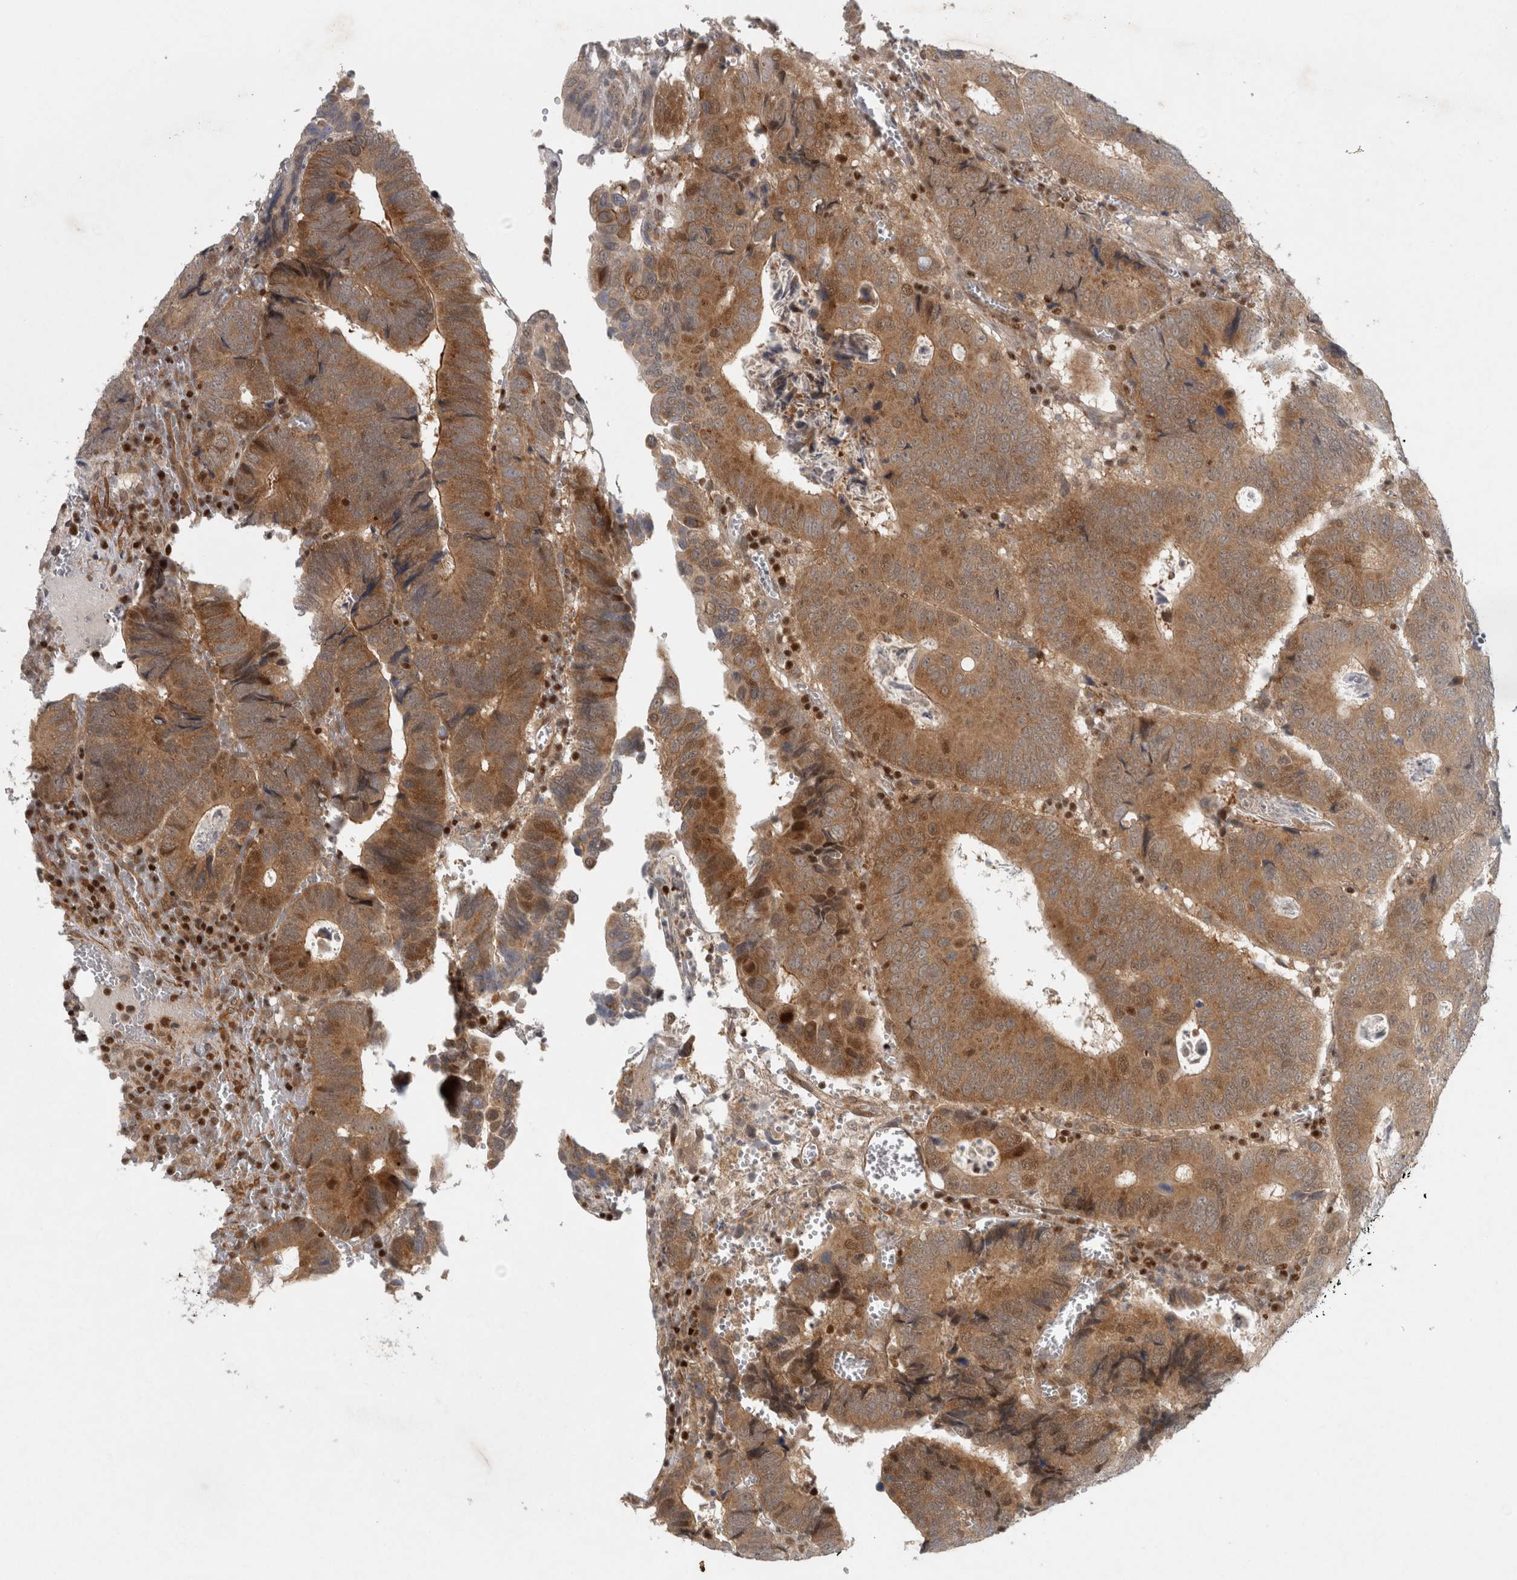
{"staining": {"intensity": "moderate", "quantity": ">75%", "location": "cytoplasmic/membranous,nuclear"}, "tissue": "colorectal cancer", "cell_type": "Tumor cells", "image_type": "cancer", "snomed": [{"axis": "morphology", "description": "Inflammation, NOS"}, {"axis": "morphology", "description": "Adenocarcinoma, NOS"}, {"axis": "topography", "description": "Colon"}], "caption": "Adenocarcinoma (colorectal) stained with a brown dye displays moderate cytoplasmic/membranous and nuclear positive positivity in about >75% of tumor cells.", "gene": "KDM8", "patient": {"sex": "male", "age": 72}}